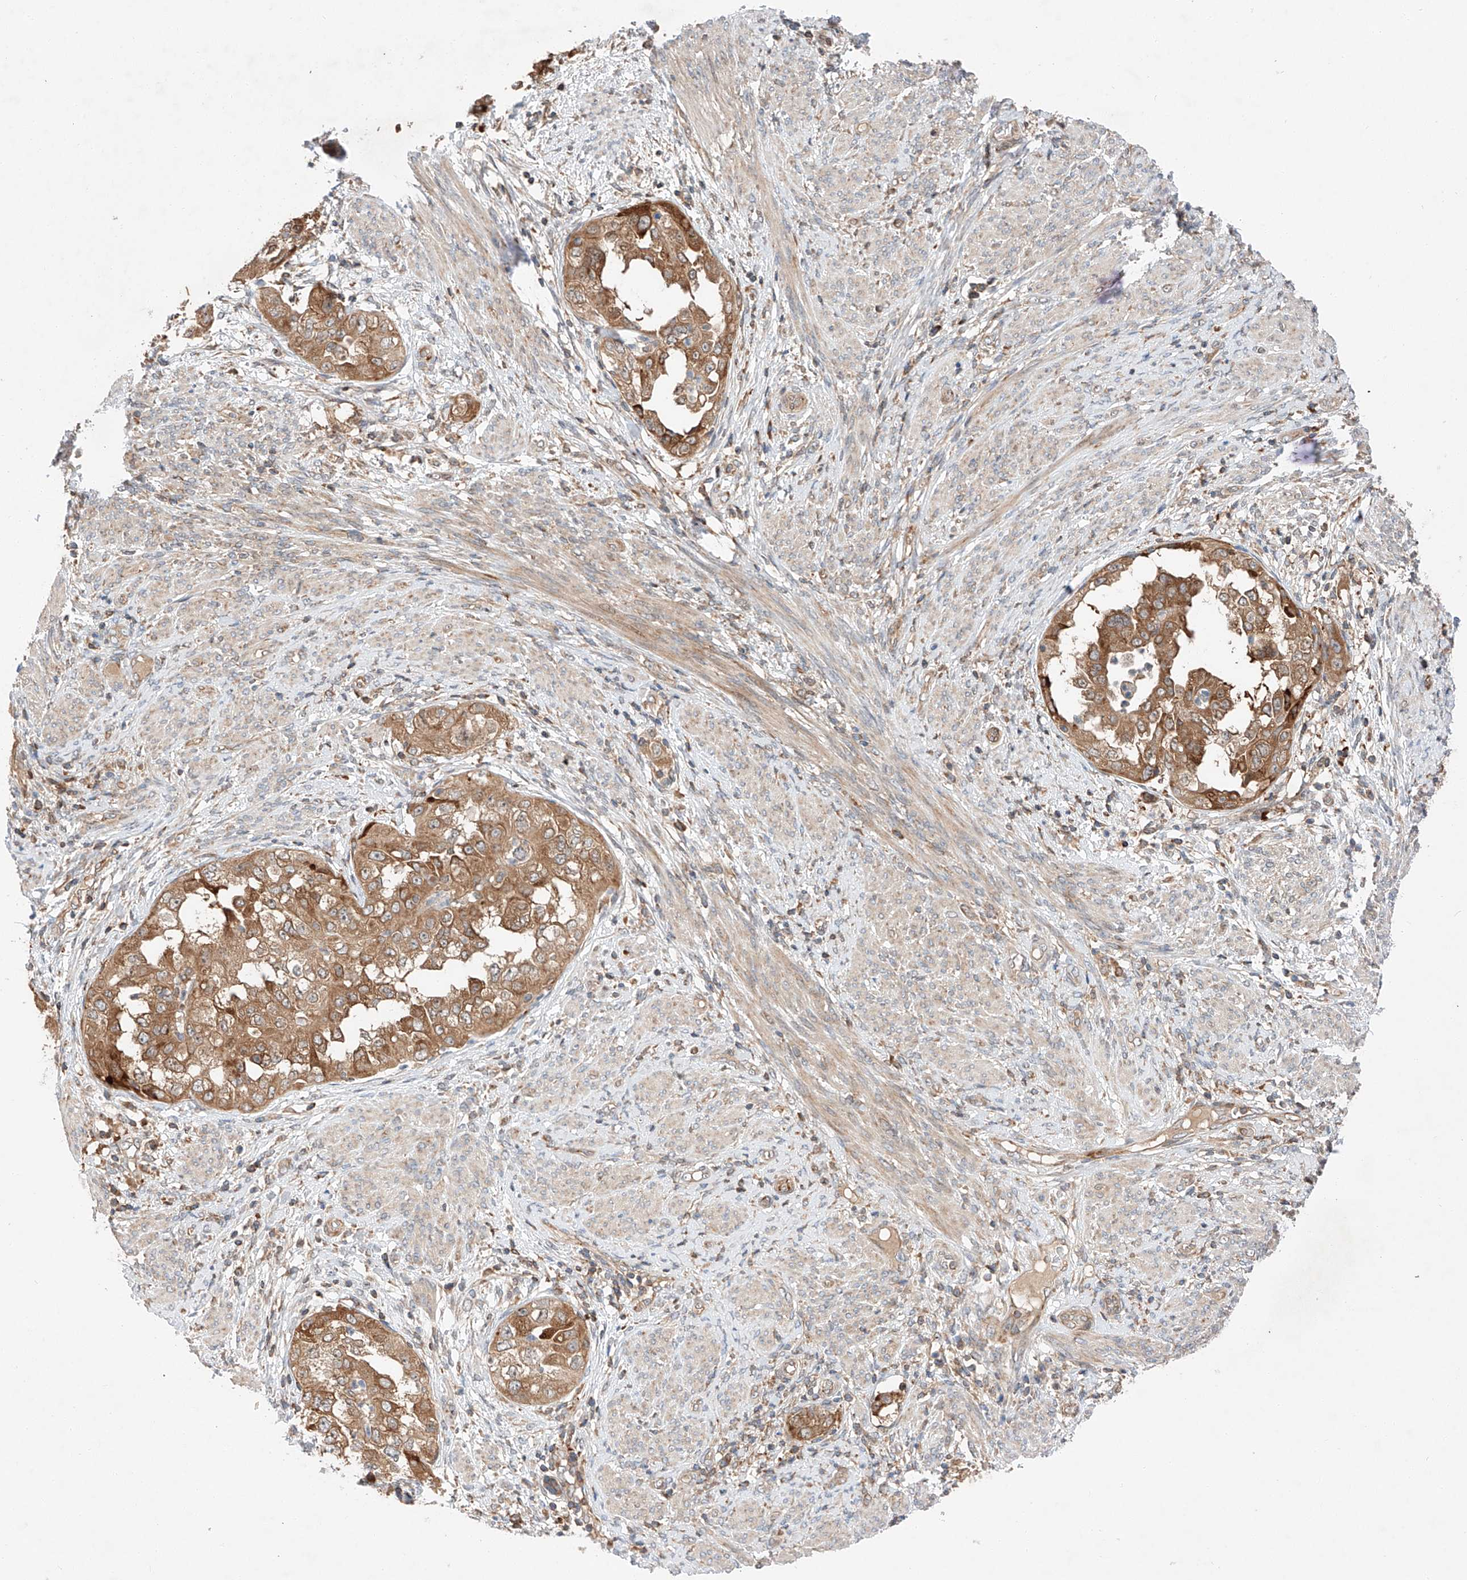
{"staining": {"intensity": "moderate", "quantity": ">75%", "location": "cytoplasmic/membranous"}, "tissue": "endometrial cancer", "cell_type": "Tumor cells", "image_type": "cancer", "snomed": [{"axis": "morphology", "description": "Adenocarcinoma, NOS"}, {"axis": "topography", "description": "Endometrium"}], "caption": "IHC (DAB (3,3'-diaminobenzidine)) staining of endometrial adenocarcinoma demonstrates moderate cytoplasmic/membranous protein staining in about >75% of tumor cells. Immunohistochemistry stains the protein of interest in brown and the nuclei are stained blue.", "gene": "RUSC1", "patient": {"sex": "female", "age": 85}}